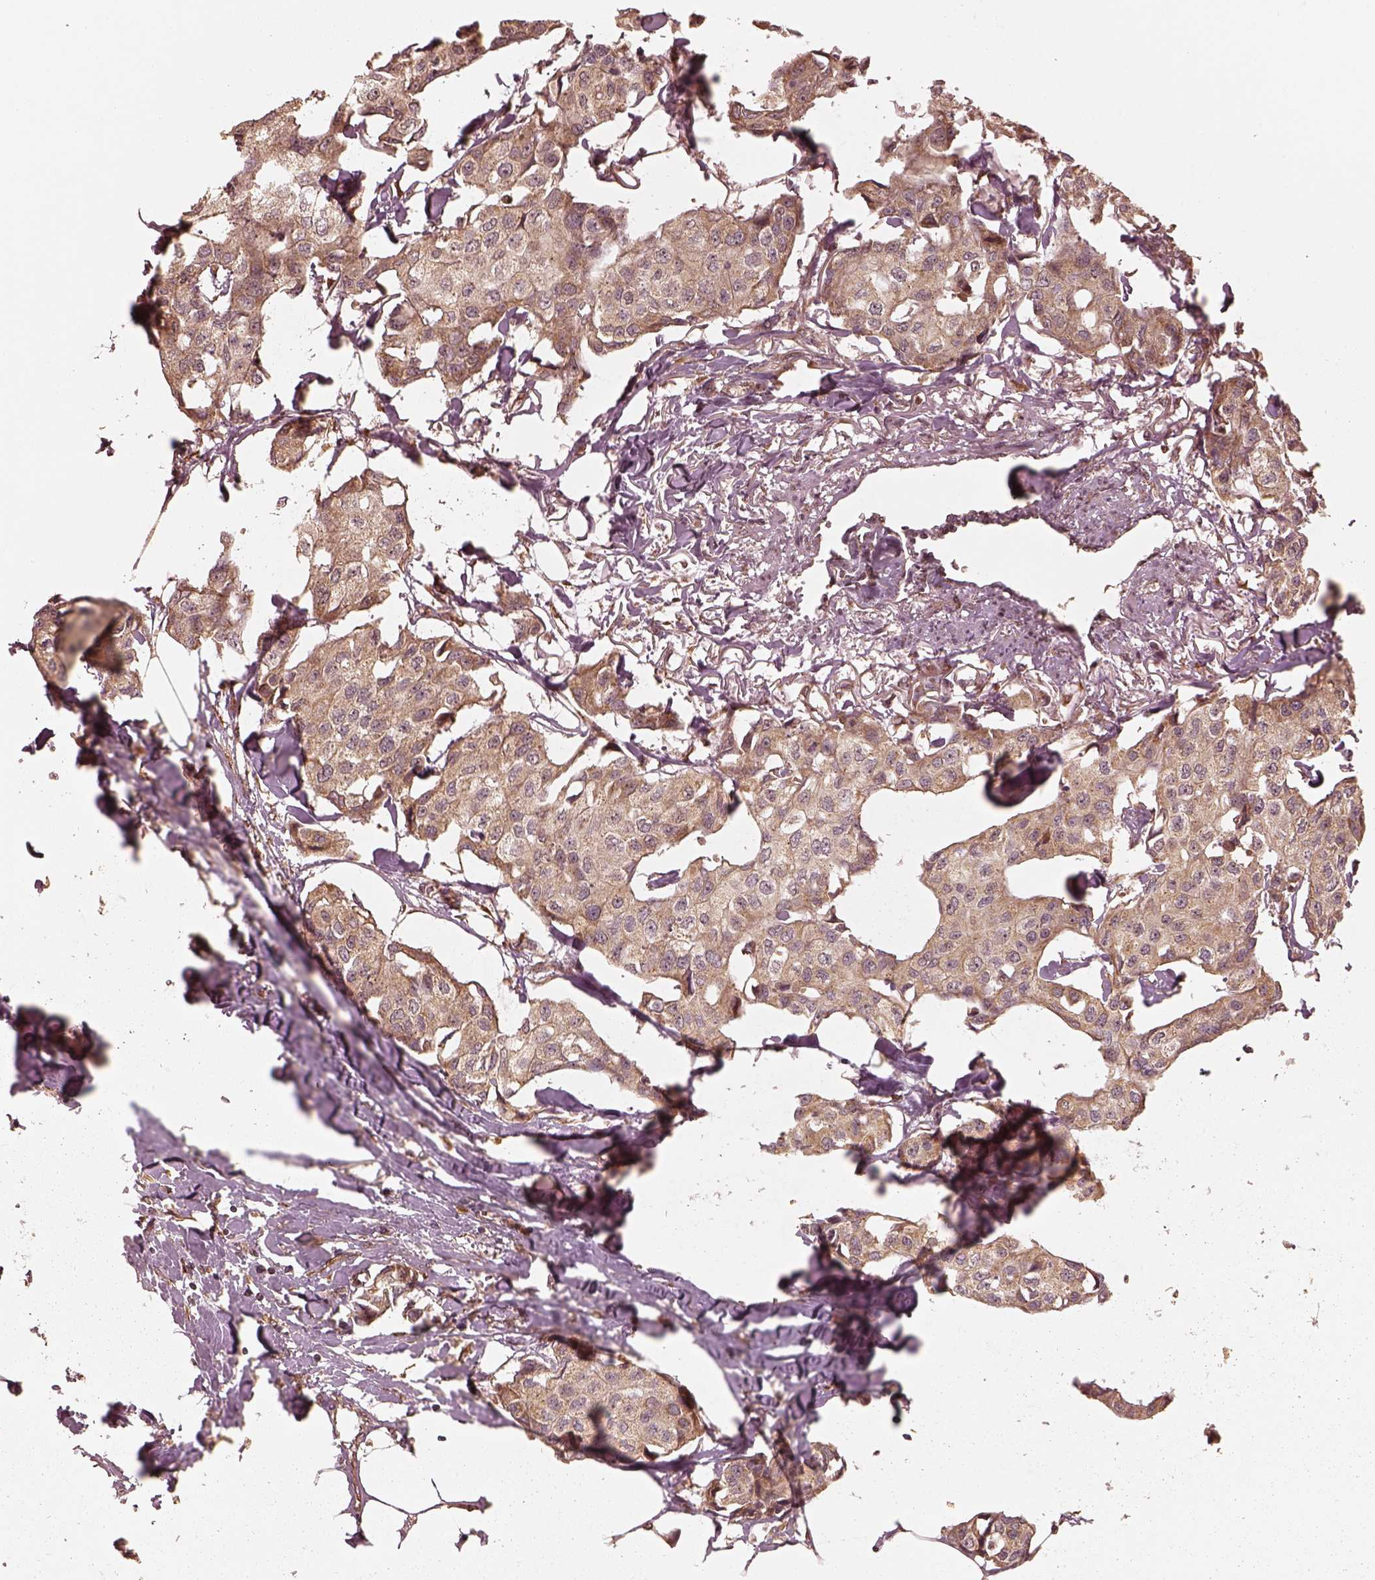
{"staining": {"intensity": "weak", "quantity": ">75%", "location": "cytoplasmic/membranous"}, "tissue": "breast cancer", "cell_type": "Tumor cells", "image_type": "cancer", "snomed": [{"axis": "morphology", "description": "Duct carcinoma"}, {"axis": "topography", "description": "Breast"}], "caption": "Protein analysis of breast cancer tissue demonstrates weak cytoplasmic/membranous staining in about >75% of tumor cells. The protein of interest is stained brown, and the nuclei are stained in blue (DAB IHC with brightfield microscopy, high magnification).", "gene": "DNAJC25", "patient": {"sex": "female", "age": 80}}